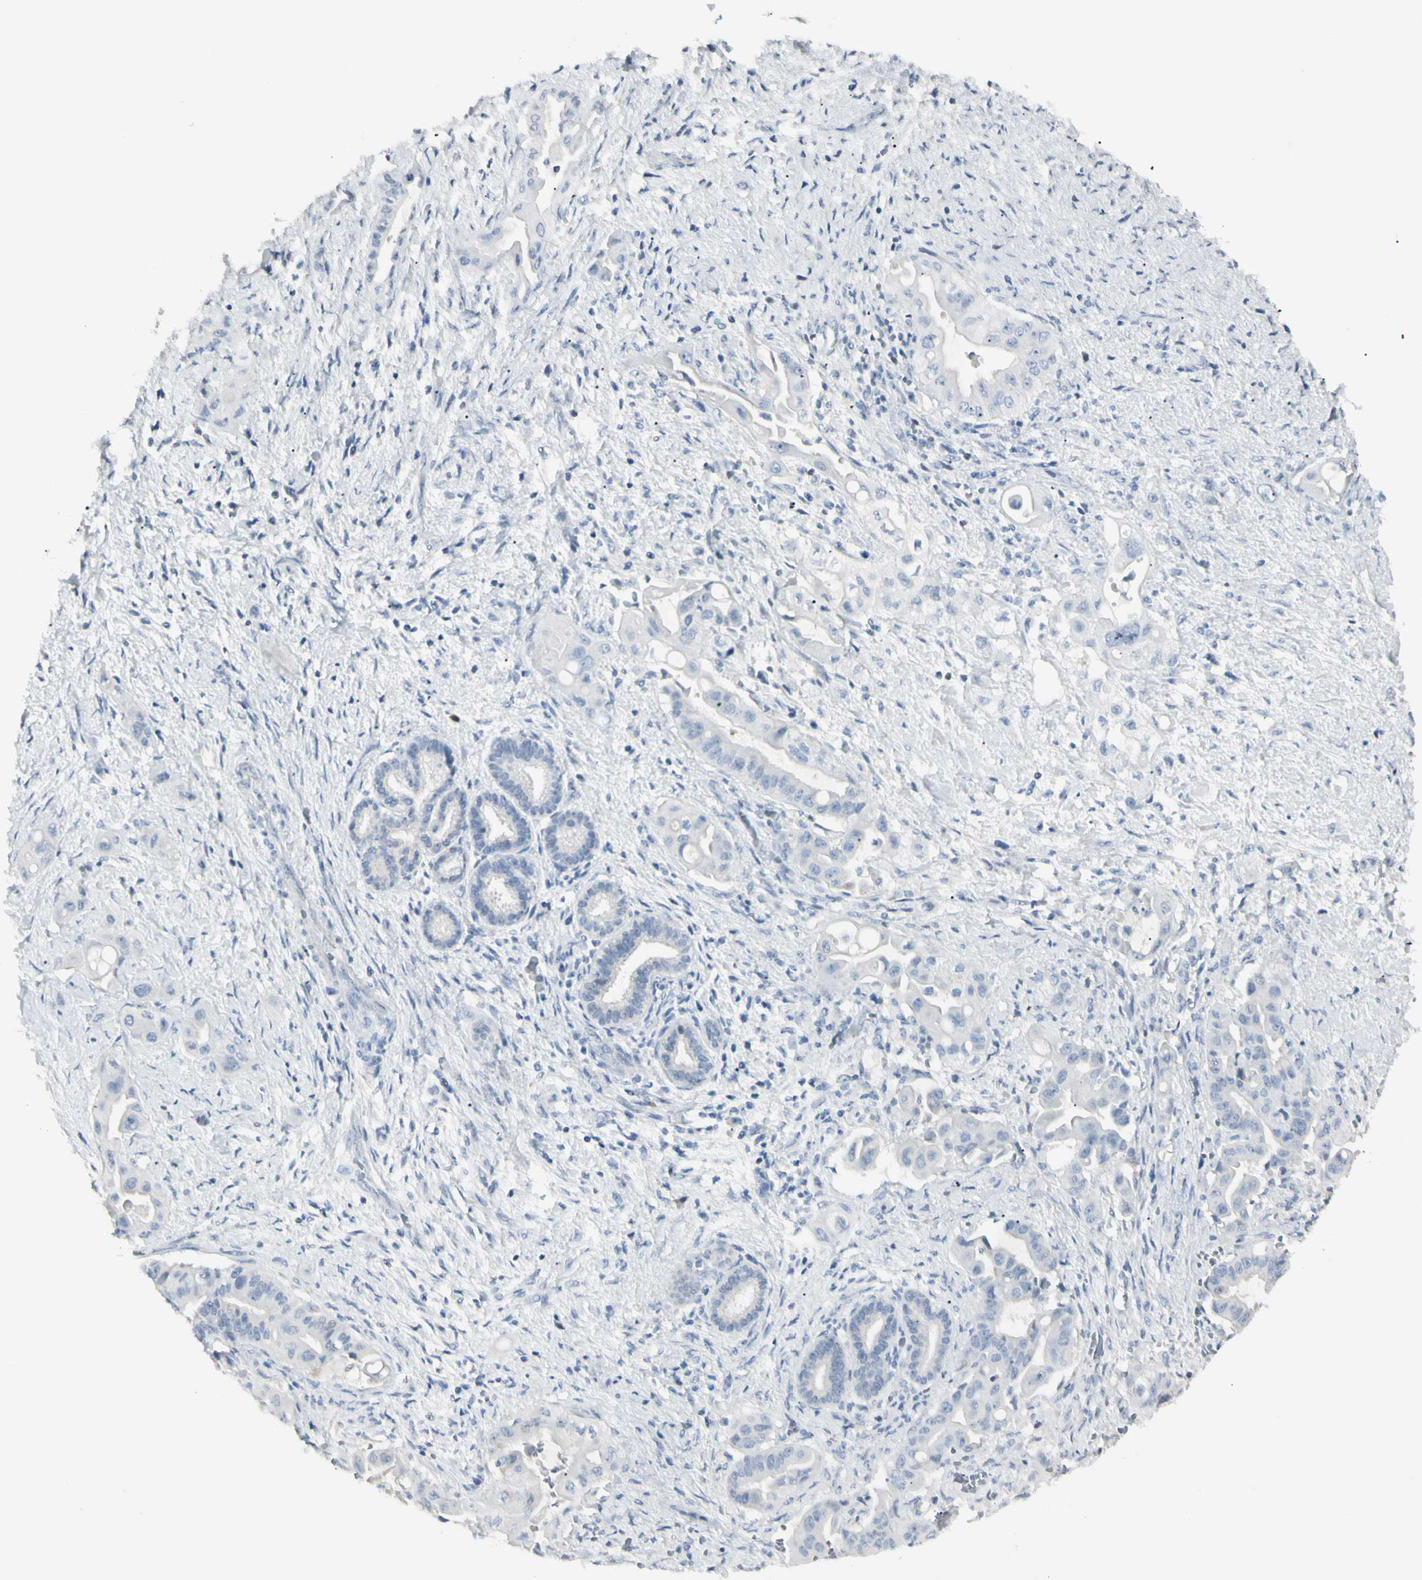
{"staining": {"intensity": "negative", "quantity": "none", "location": "none"}, "tissue": "liver cancer", "cell_type": "Tumor cells", "image_type": "cancer", "snomed": [{"axis": "morphology", "description": "Cholangiocarcinoma"}, {"axis": "topography", "description": "Liver"}], "caption": "High magnification brightfield microscopy of liver cancer stained with DAB (3,3'-diaminobenzidine) (brown) and counterstained with hematoxylin (blue): tumor cells show no significant staining.", "gene": "PIP", "patient": {"sex": "female", "age": 61}}